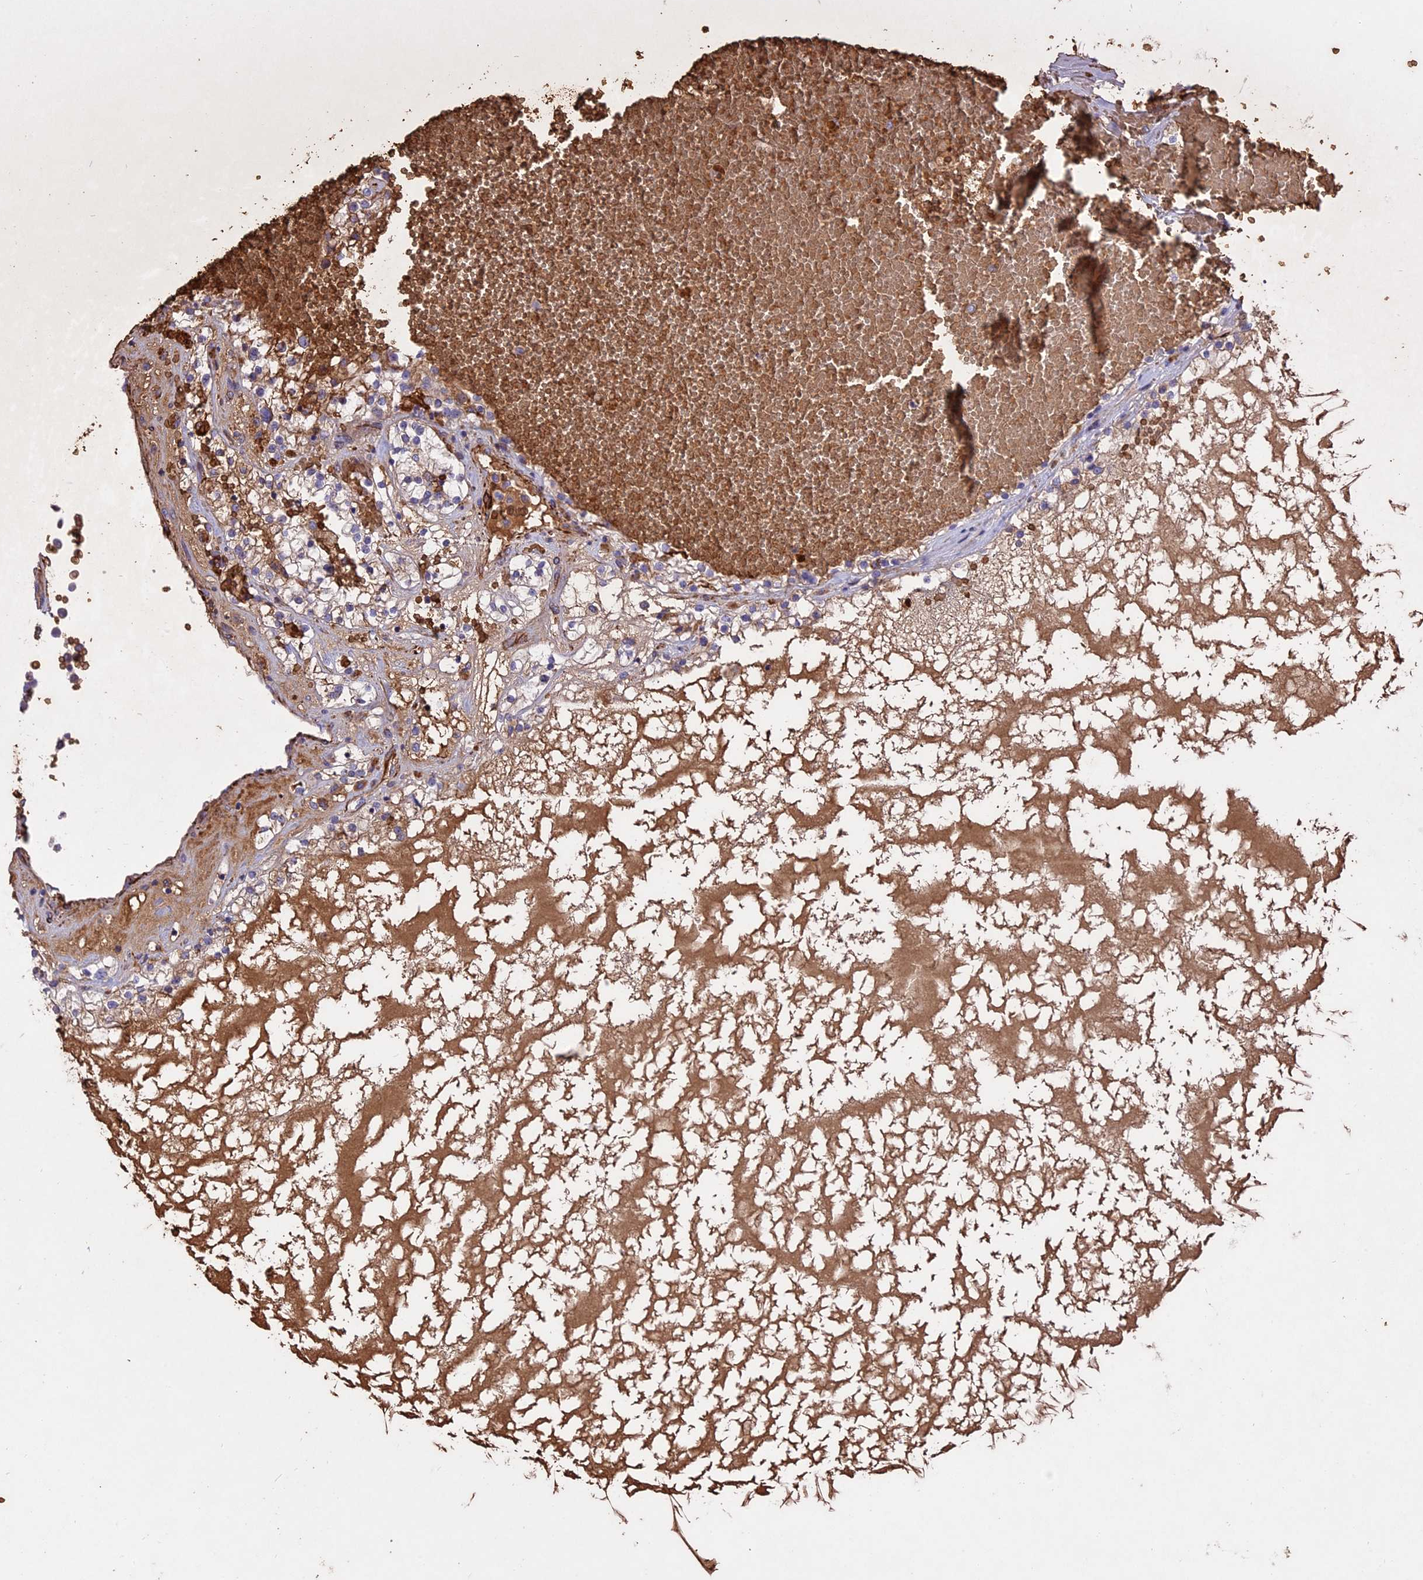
{"staining": {"intensity": "weak", "quantity": "<25%", "location": "cytoplasmic/membranous"}, "tissue": "renal cancer", "cell_type": "Tumor cells", "image_type": "cancer", "snomed": [{"axis": "morphology", "description": "Normal tissue, NOS"}, {"axis": "morphology", "description": "Adenocarcinoma, NOS"}, {"axis": "topography", "description": "Kidney"}], "caption": "The immunohistochemistry histopathology image has no significant positivity in tumor cells of adenocarcinoma (renal) tissue. The staining is performed using DAB brown chromogen with nuclei counter-stained in using hematoxylin.", "gene": "TTC4", "patient": {"sex": "male", "age": 68}}